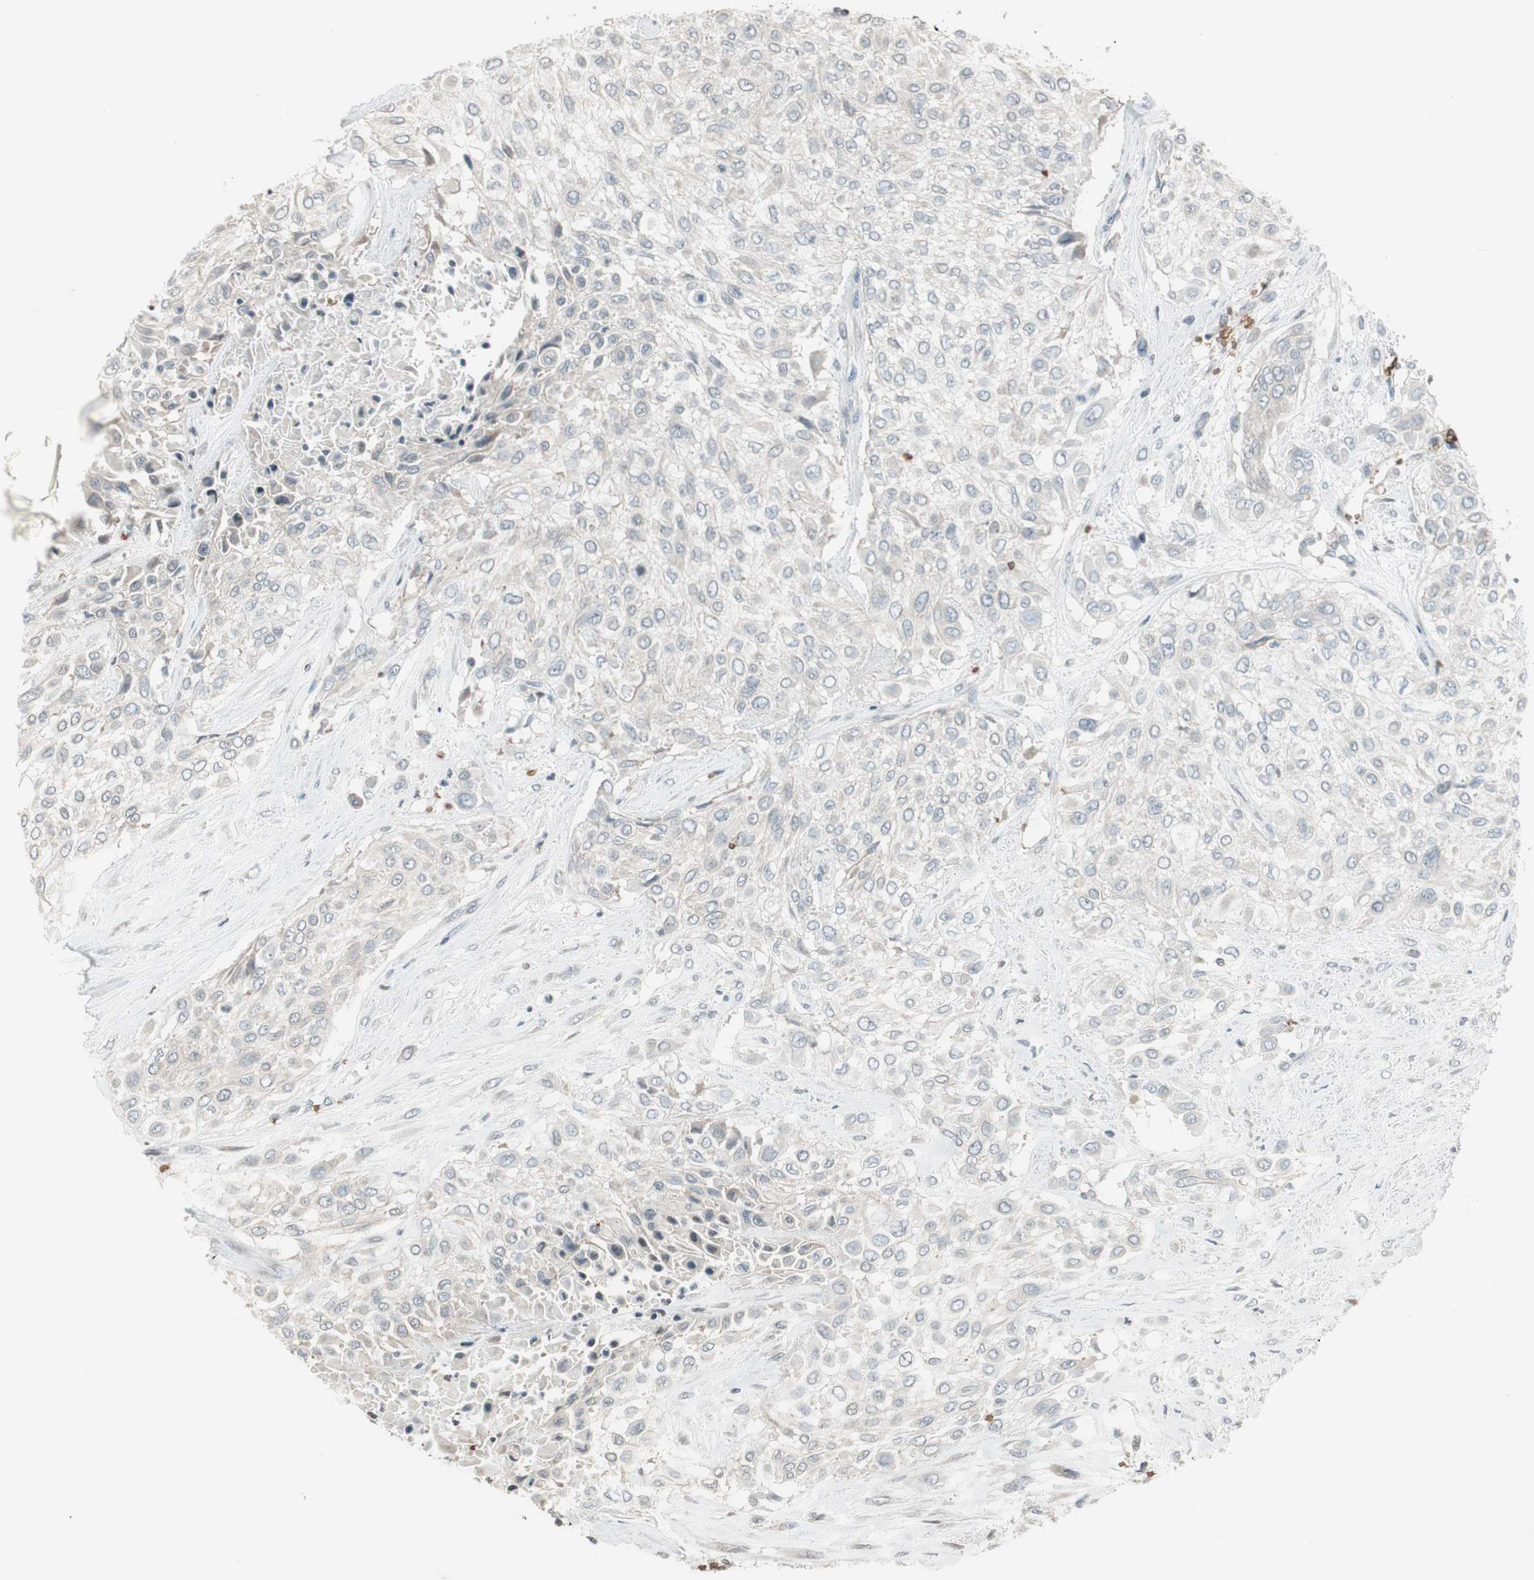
{"staining": {"intensity": "negative", "quantity": "none", "location": "none"}, "tissue": "urothelial cancer", "cell_type": "Tumor cells", "image_type": "cancer", "snomed": [{"axis": "morphology", "description": "Urothelial carcinoma, High grade"}, {"axis": "topography", "description": "Urinary bladder"}], "caption": "There is no significant expression in tumor cells of urothelial cancer. (Stains: DAB immunohistochemistry with hematoxylin counter stain, Microscopy: brightfield microscopy at high magnification).", "gene": "GYPC", "patient": {"sex": "male", "age": 57}}